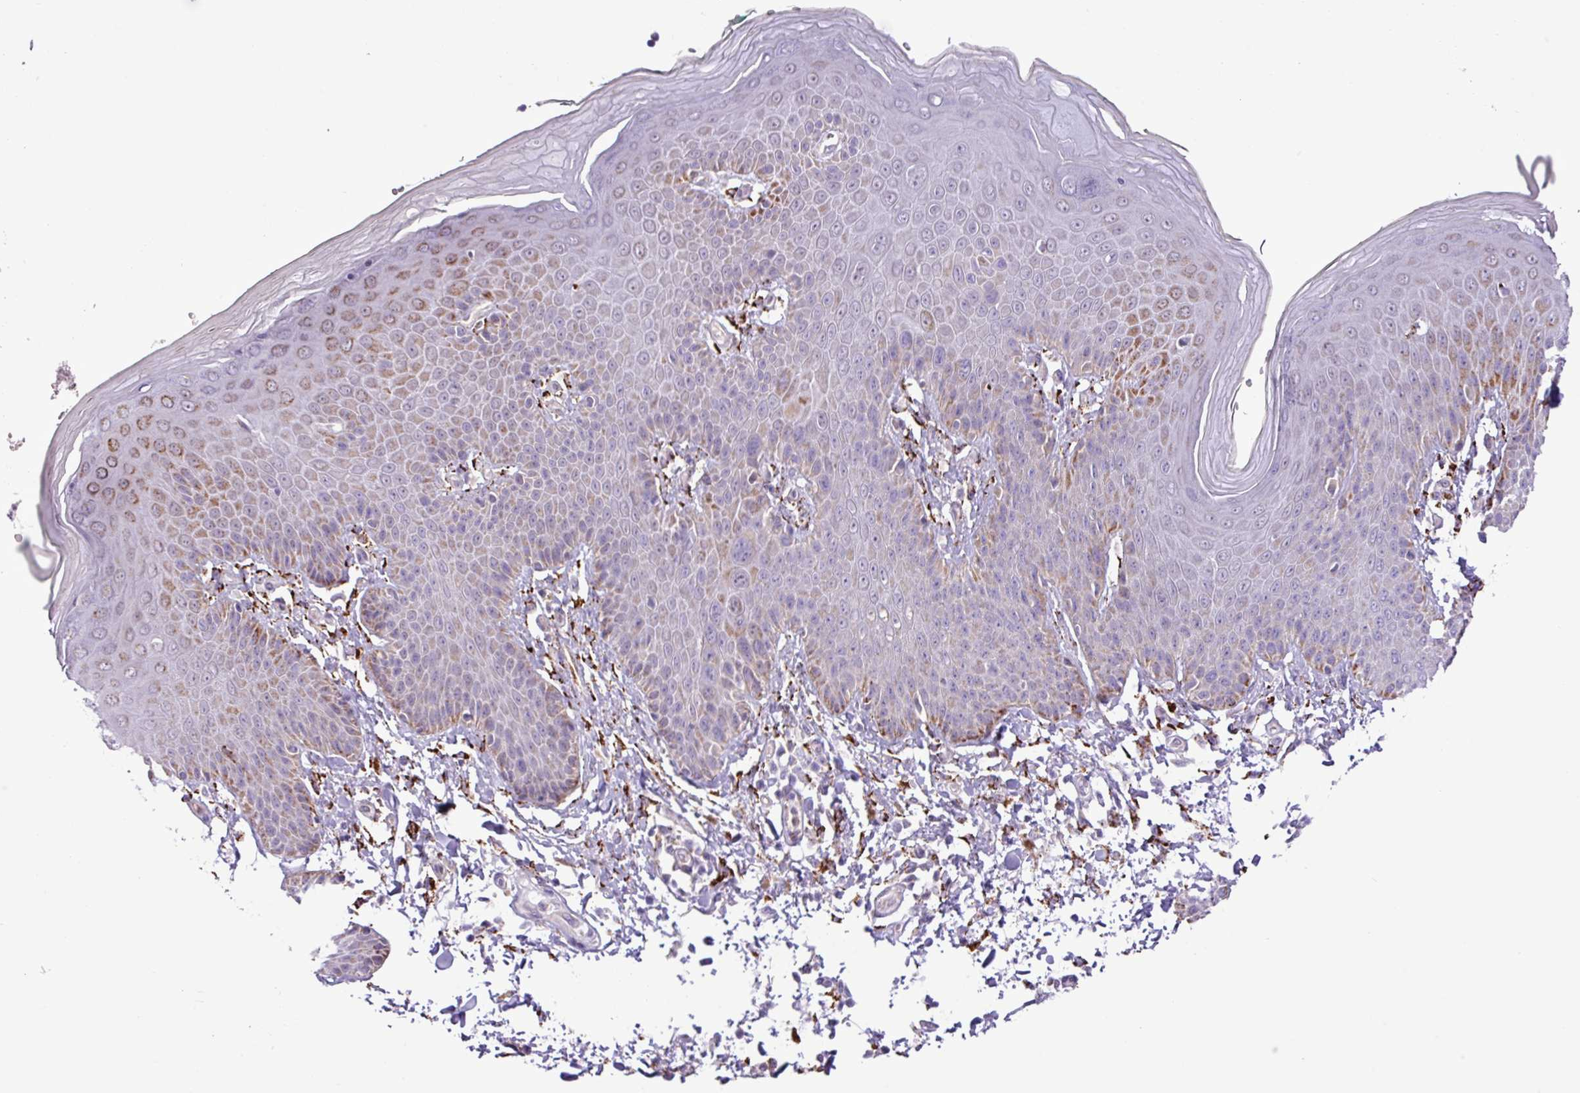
{"staining": {"intensity": "moderate", "quantity": "<25%", "location": "cytoplasmic/membranous"}, "tissue": "skin", "cell_type": "Epidermal cells", "image_type": "normal", "snomed": [{"axis": "morphology", "description": "Normal tissue, NOS"}, {"axis": "topography", "description": "Peripheral nerve tissue"}], "caption": "A brown stain labels moderate cytoplasmic/membranous staining of a protein in epidermal cells of normal skin.", "gene": "SGPP1", "patient": {"sex": "male", "age": 51}}